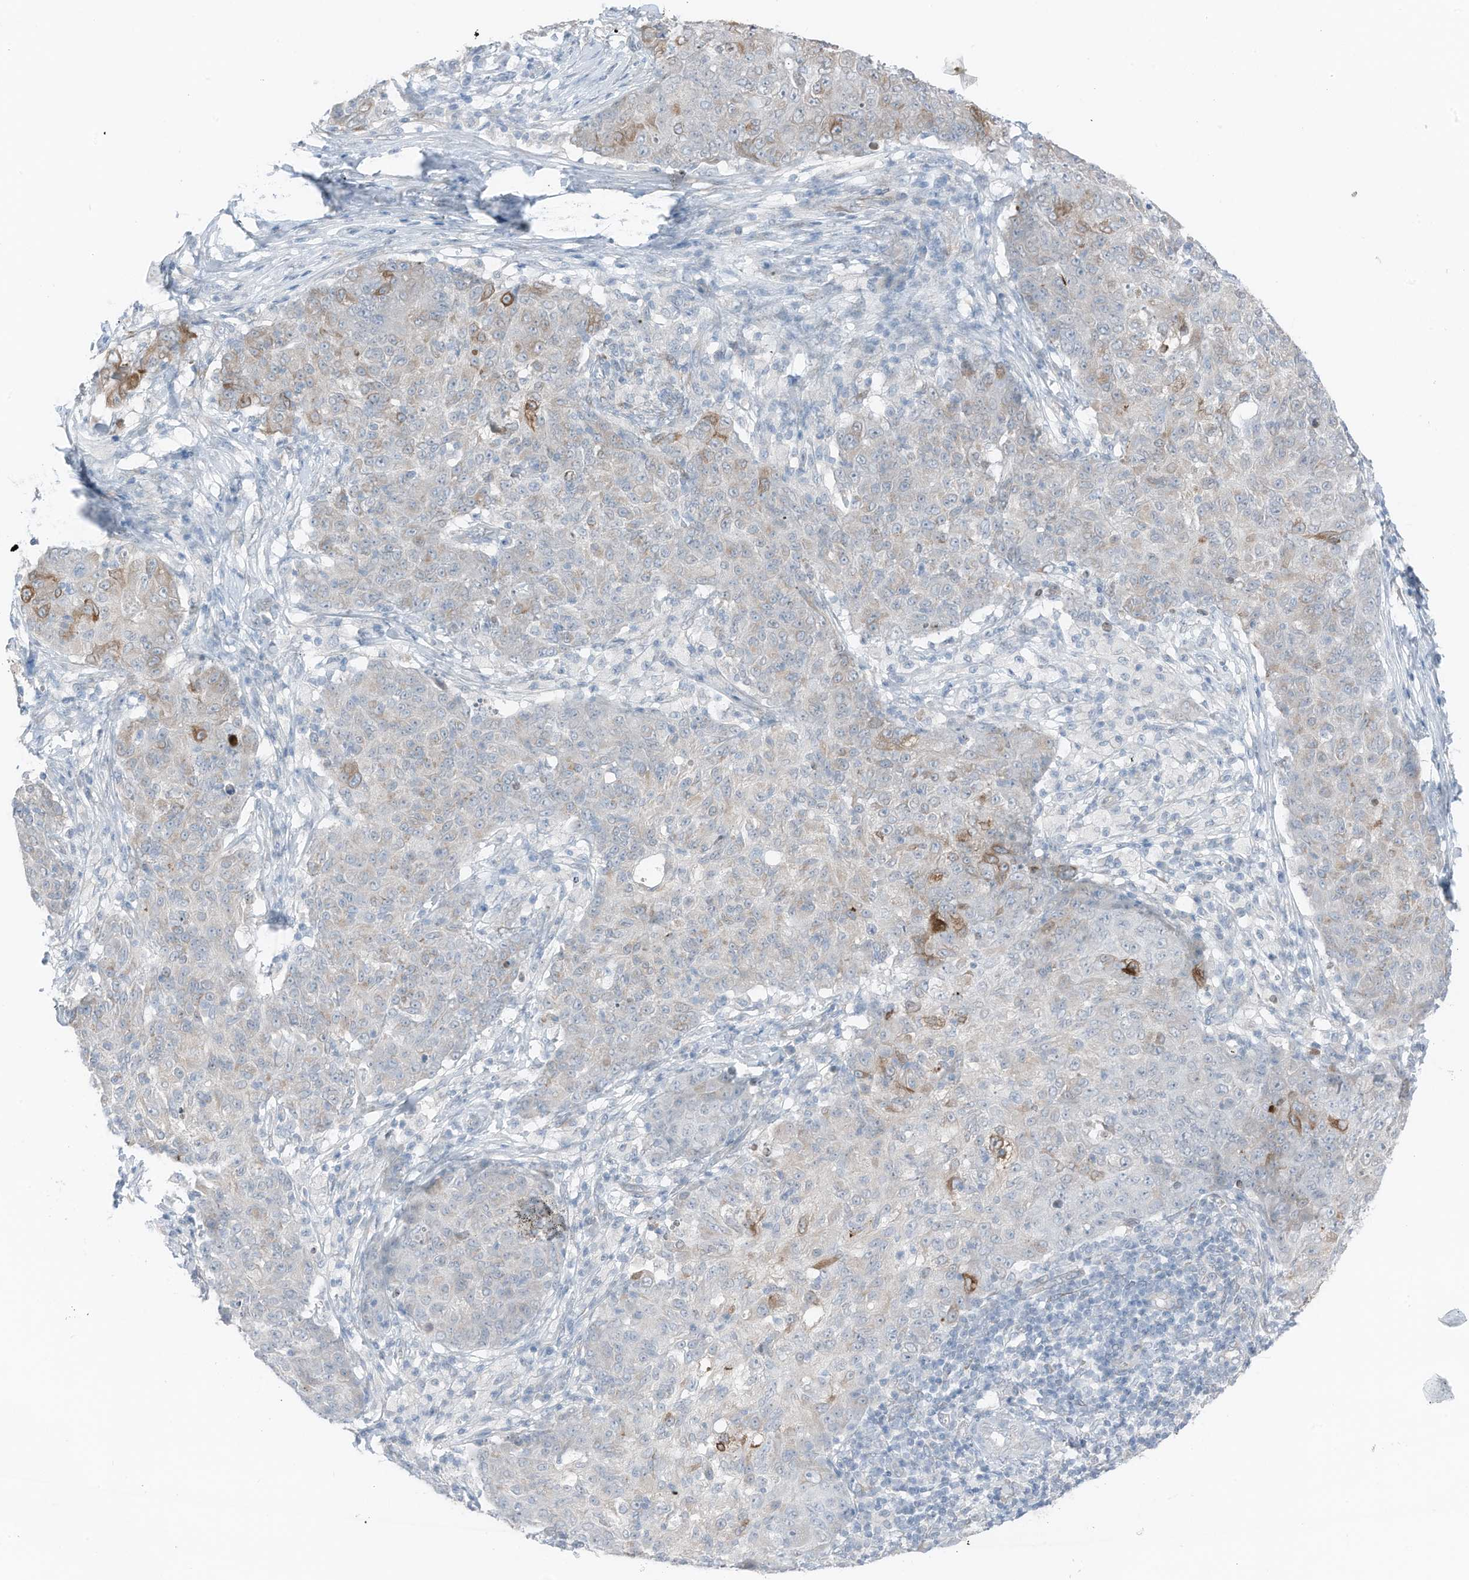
{"staining": {"intensity": "moderate", "quantity": "<25%", "location": "cytoplasmic/membranous"}, "tissue": "ovarian cancer", "cell_type": "Tumor cells", "image_type": "cancer", "snomed": [{"axis": "morphology", "description": "Carcinoma, endometroid"}, {"axis": "topography", "description": "Ovary"}], "caption": "Immunohistochemistry (IHC) of ovarian cancer (endometroid carcinoma) demonstrates low levels of moderate cytoplasmic/membranous expression in approximately <25% of tumor cells.", "gene": "ARHGEF33", "patient": {"sex": "female", "age": 42}}